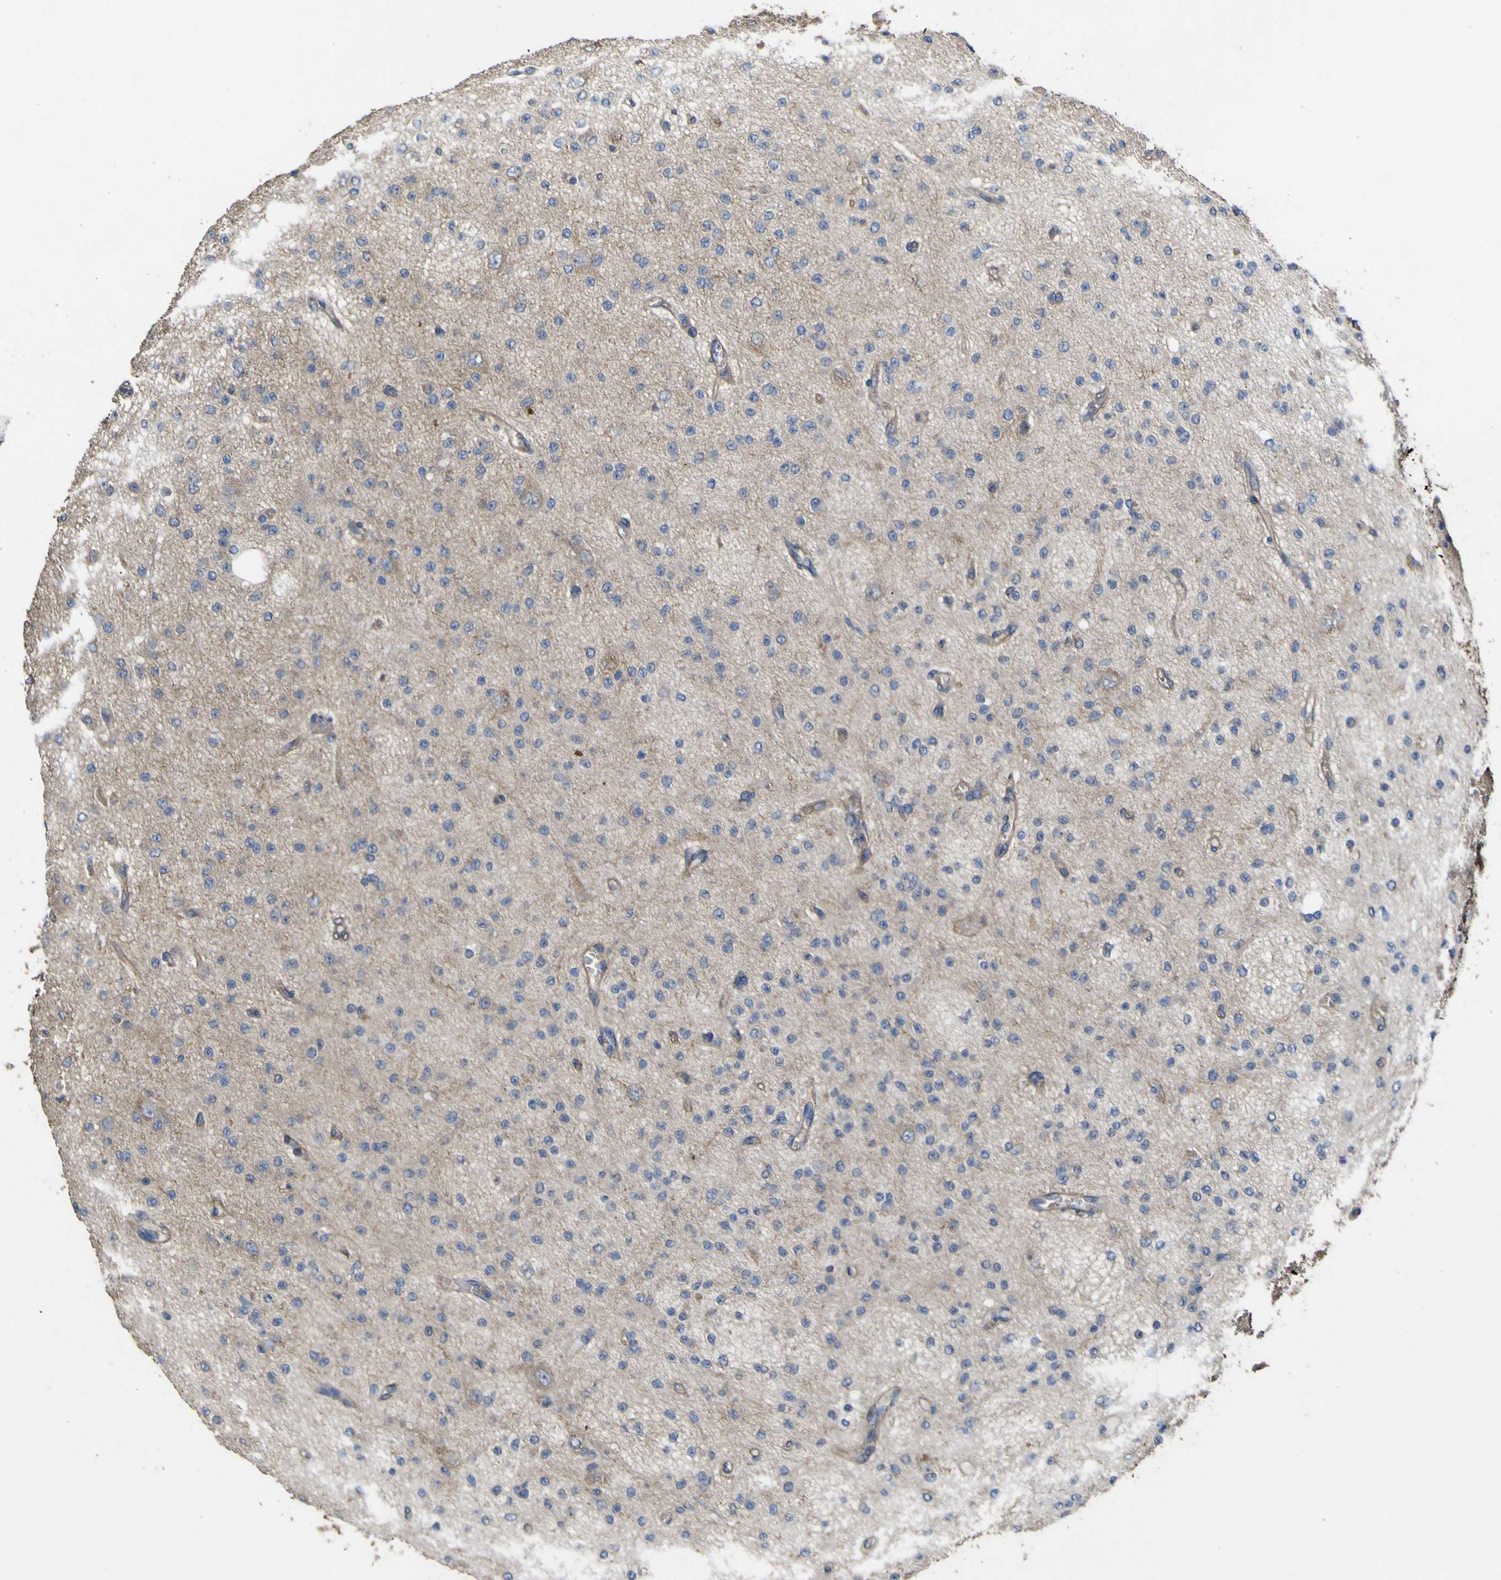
{"staining": {"intensity": "negative", "quantity": "none", "location": "none"}, "tissue": "glioma", "cell_type": "Tumor cells", "image_type": "cancer", "snomed": [{"axis": "morphology", "description": "Glioma, malignant, High grade"}, {"axis": "topography", "description": "Brain"}], "caption": "There is no significant expression in tumor cells of glioma. Nuclei are stained in blue.", "gene": "TNFSF15", "patient": {"sex": "male", "age": 56}}